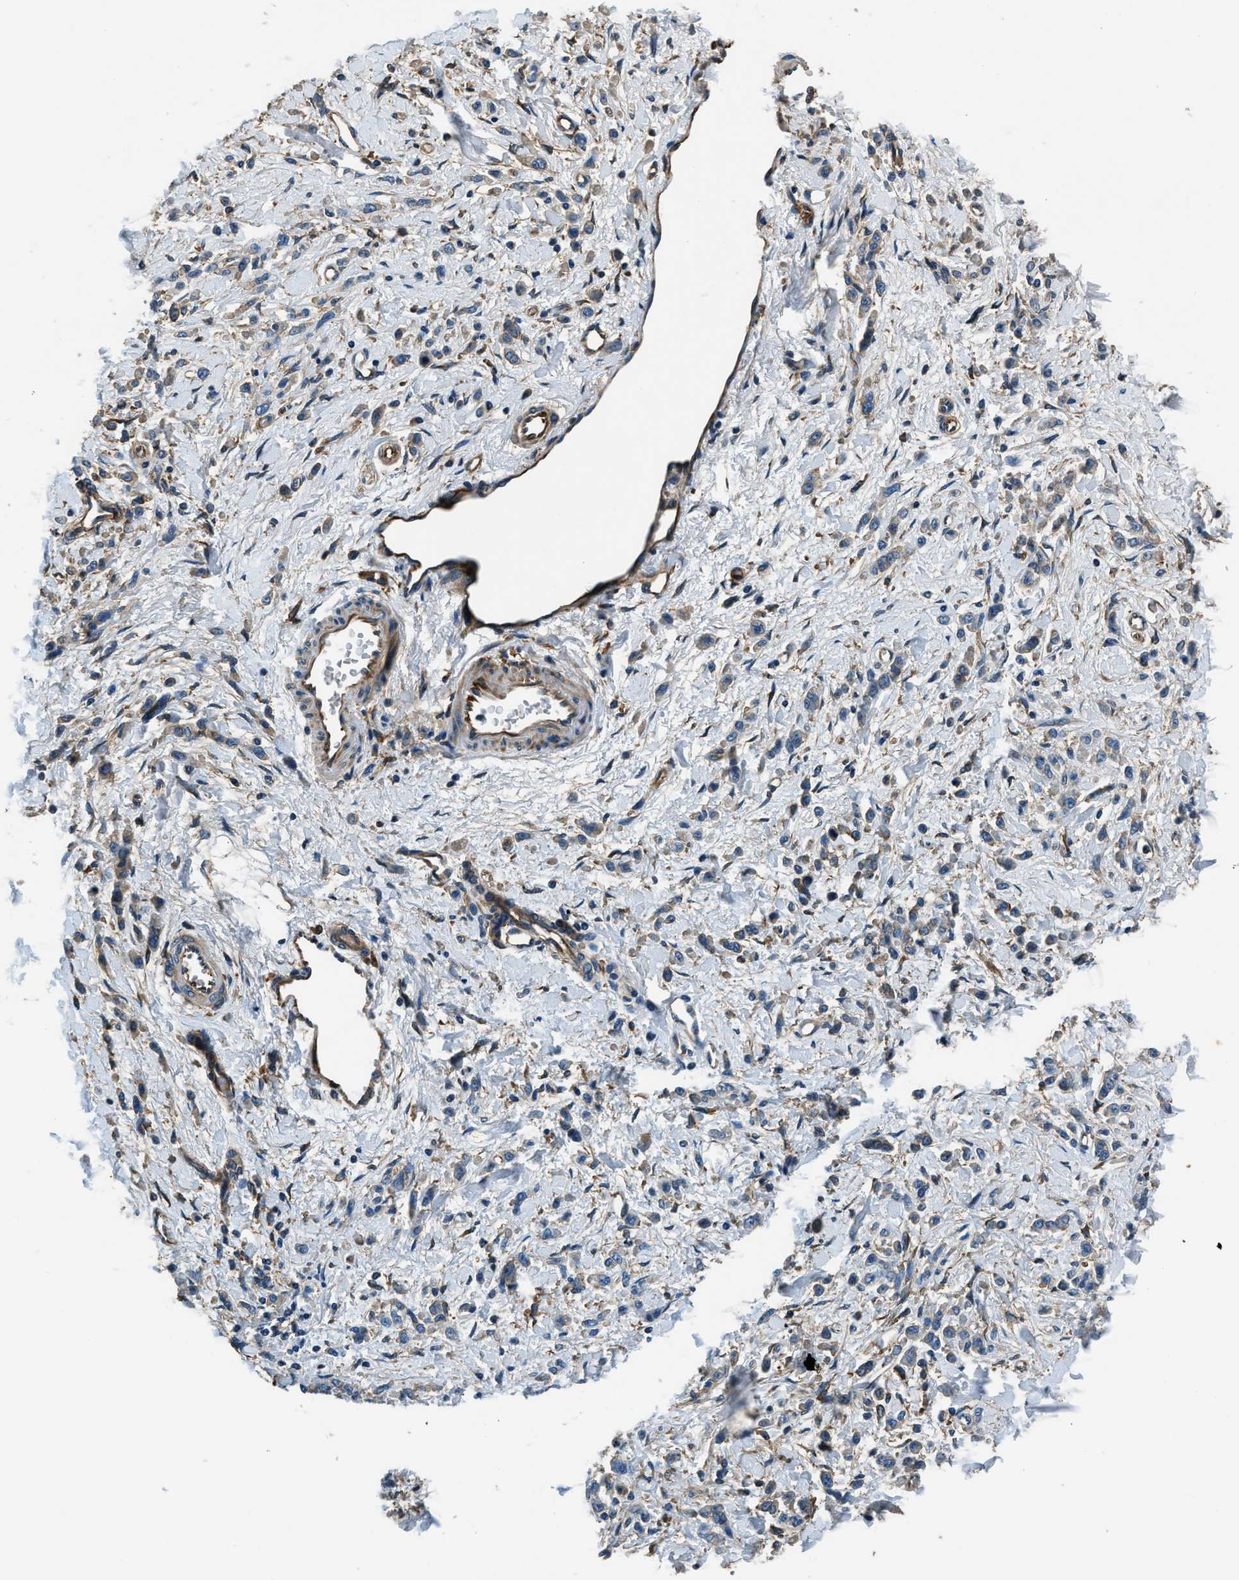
{"staining": {"intensity": "weak", "quantity": "<25%", "location": "cytoplasmic/membranous"}, "tissue": "stomach cancer", "cell_type": "Tumor cells", "image_type": "cancer", "snomed": [{"axis": "morphology", "description": "Normal tissue, NOS"}, {"axis": "morphology", "description": "Adenocarcinoma, NOS"}, {"axis": "topography", "description": "Stomach"}], "caption": "A high-resolution histopathology image shows immunohistochemistry staining of stomach cancer (adenocarcinoma), which shows no significant expression in tumor cells.", "gene": "EEA1", "patient": {"sex": "male", "age": 82}}